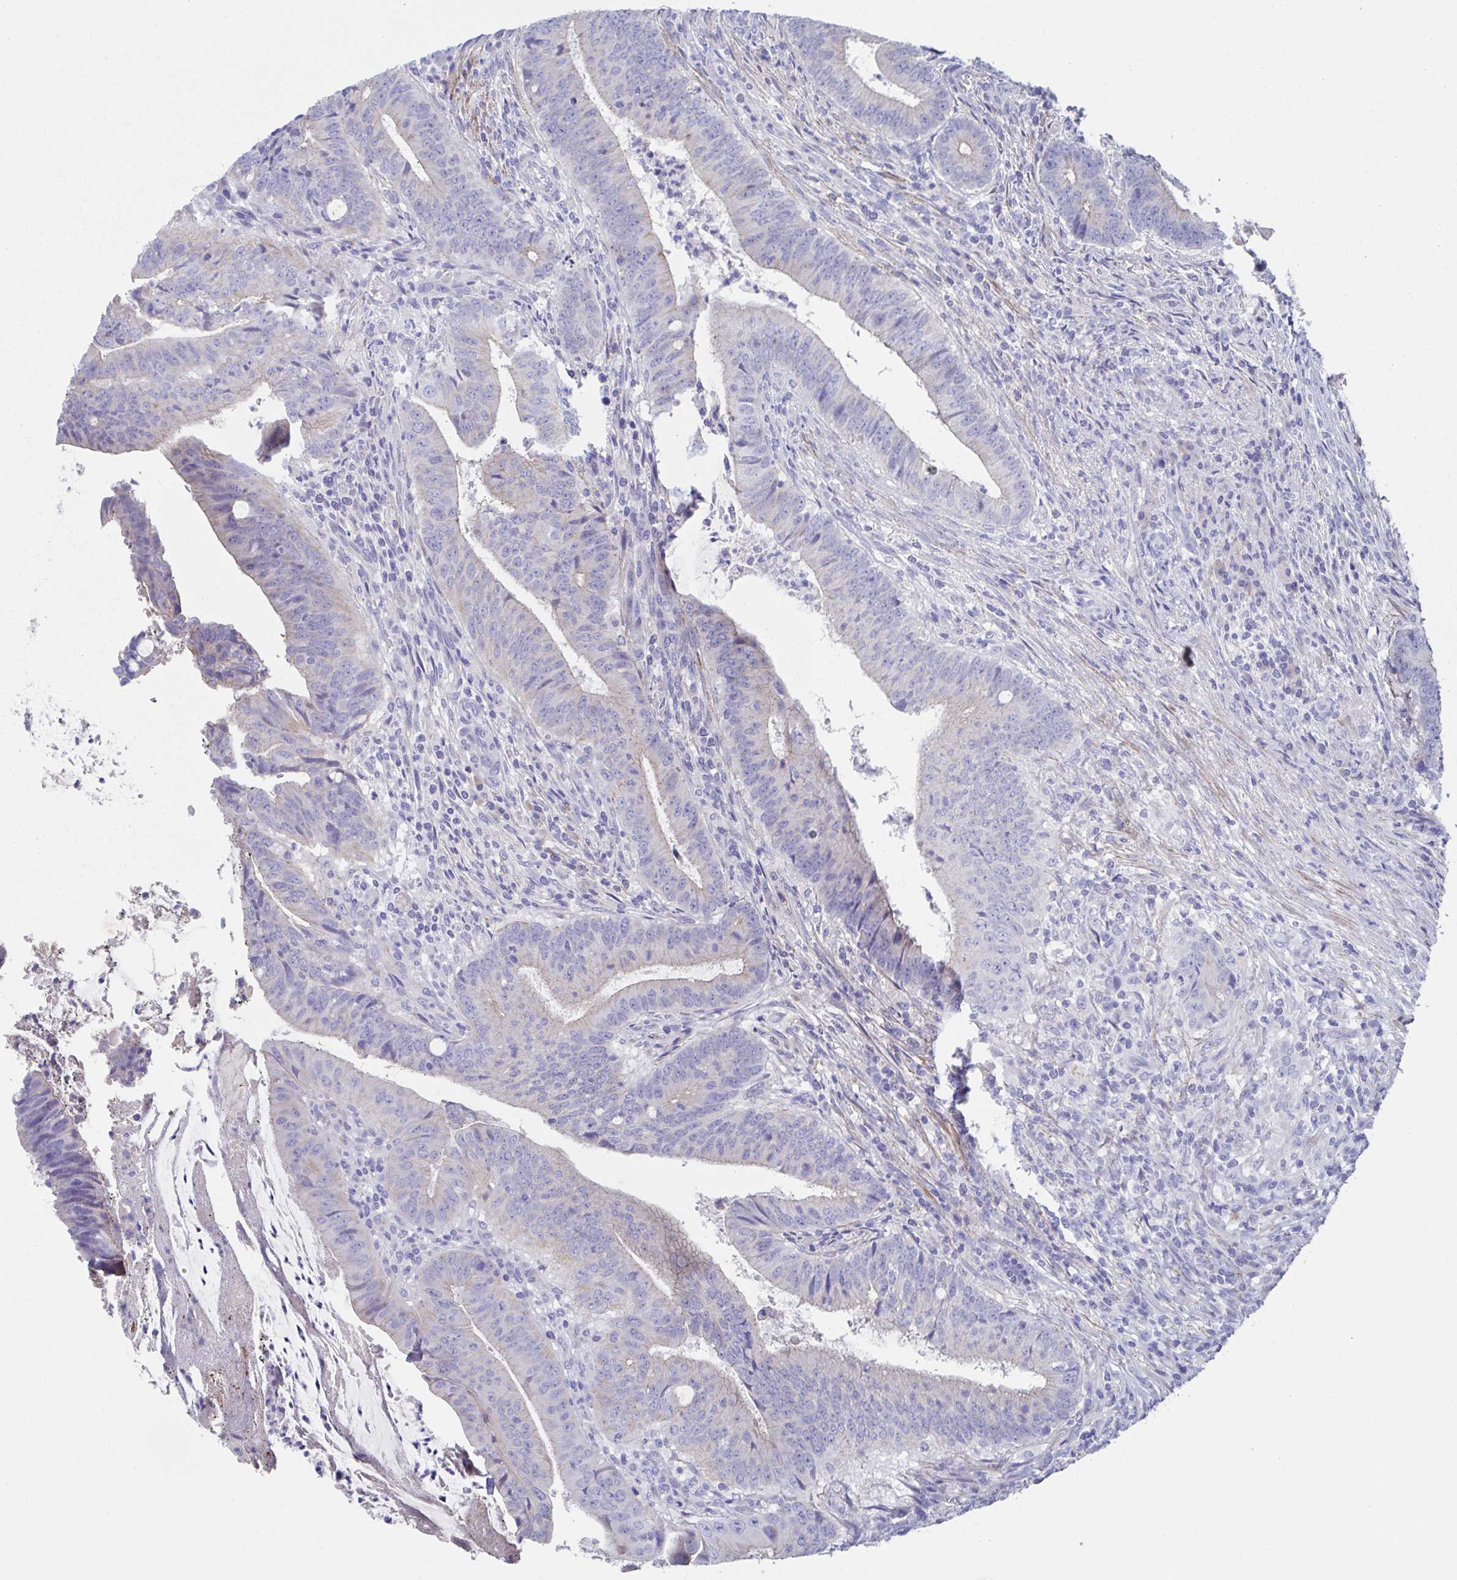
{"staining": {"intensity": "negative", "quantity": "none", "location": "none"}, "tissue": "colorectal cancer", "cell_type": "Tumor cells", "image_type": "cancer", "snomed": [{"axis": "morphology", "description": "Adenocarcinoma, NOS"}, {"axis": "topography", "description": "Colon"}], "caption": "Tumor cells show no significant protein positivity in colorectal adenocarcinoma.", "gene": "CDH2", "patient": {"sex": "female", "age": 43}}